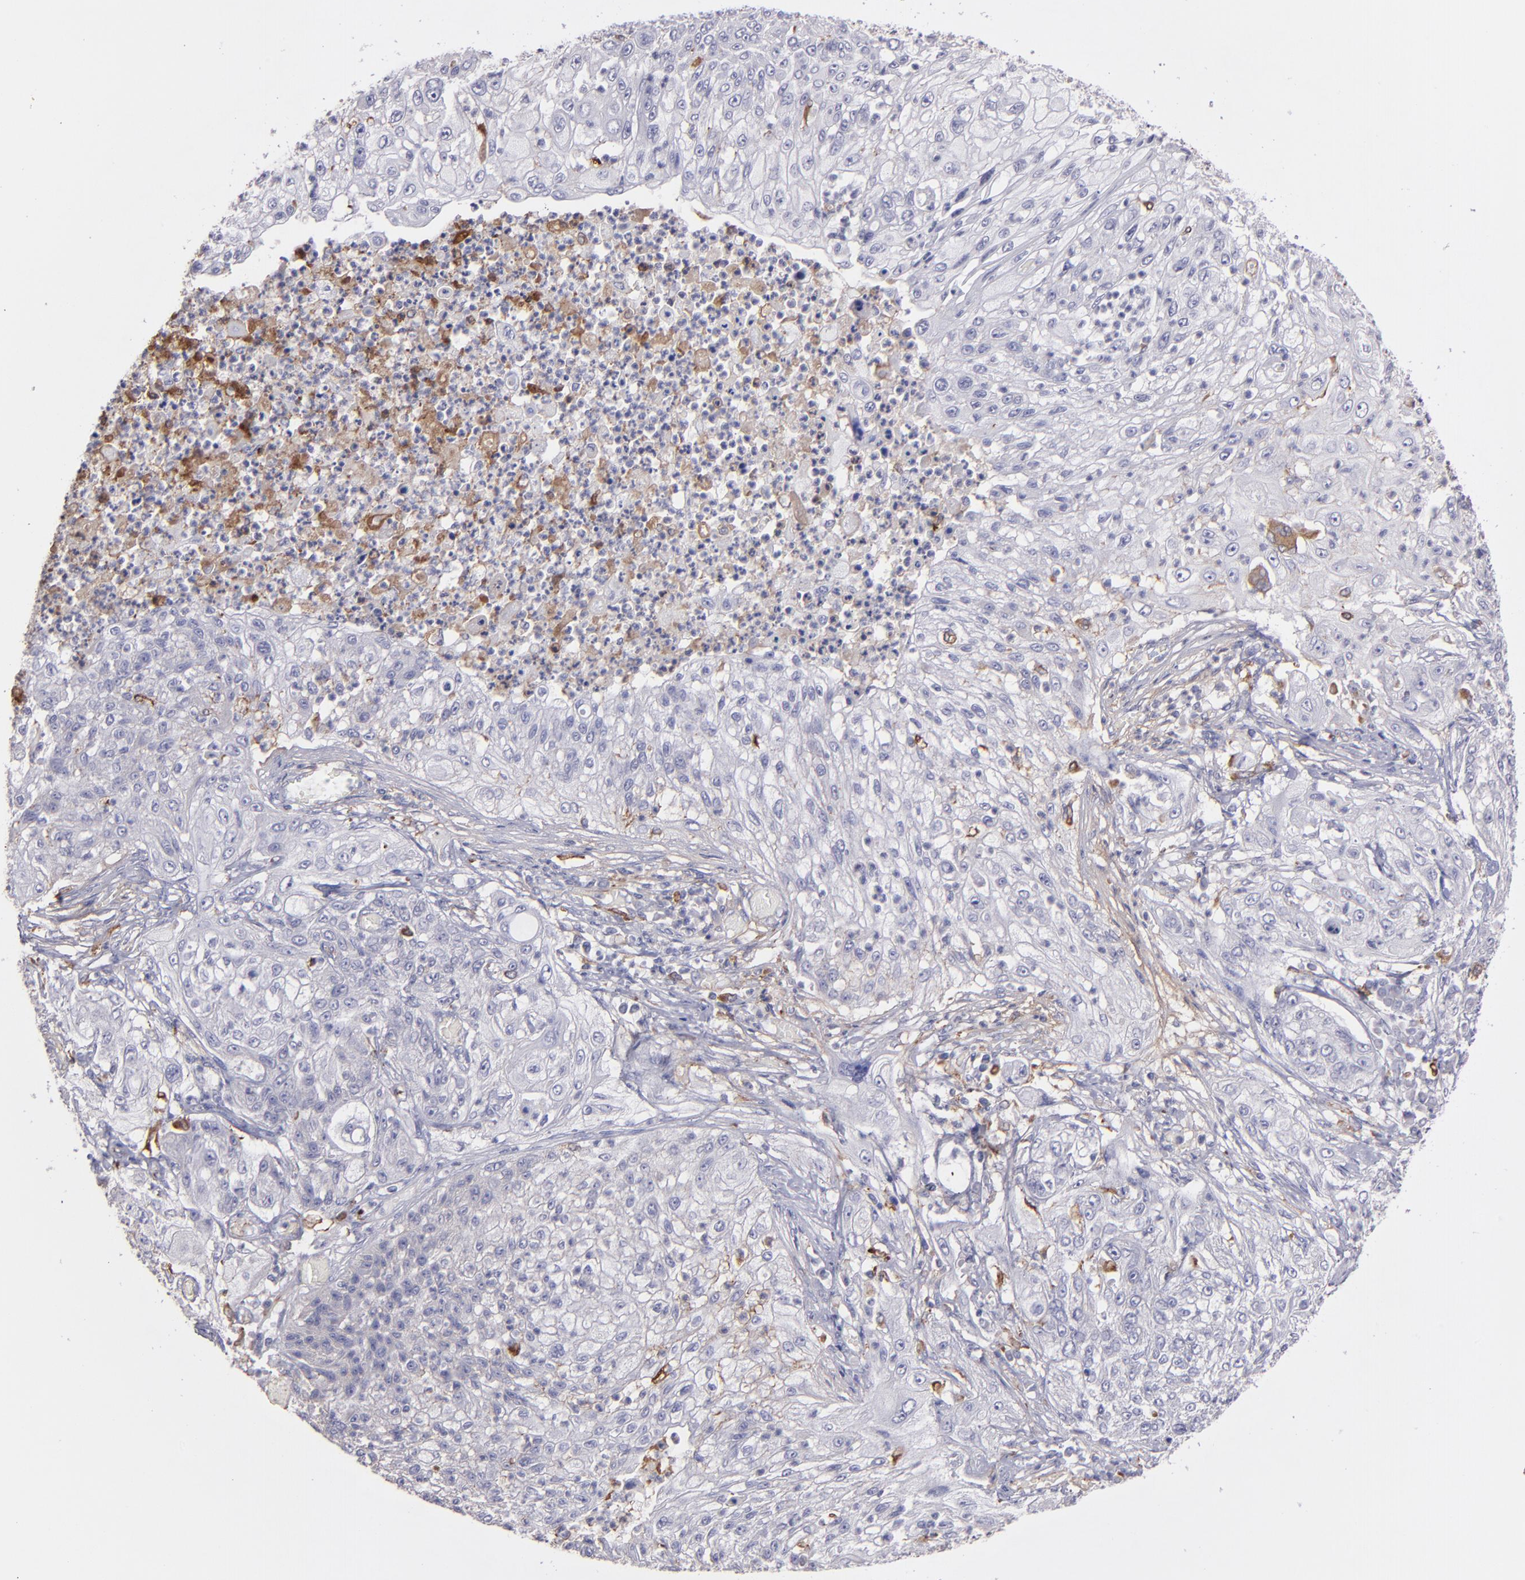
{"staining": {"intensity": "weak", "quantity": "<25%", "location": "cytoplasmic/membranous"}, "tissue": "lung cancer", "cell_type": "Tumor cells", "image_type": "cancer", "snomed": [{"axis": "morphology", "description": "Inflammation, NOS"}, {"axis": "morphology", "description": "Squamous cell carcinoma, NOS"}, {"axis": "topography", "description": "Lymph node"}, {"axis": "topography", "description": "Soft tissue"}, {"axis": "topography", "description": "Lung"}], "caption": "IHC histopathology image of neoplastic tissue: lung squamous cell carcinoma stained with DAB (3,3'-diaminobenzidine) shows no significant protein staining in tumor cells.", "gene": "C1QA", "patient": {"sex": "male", "age": 66}}